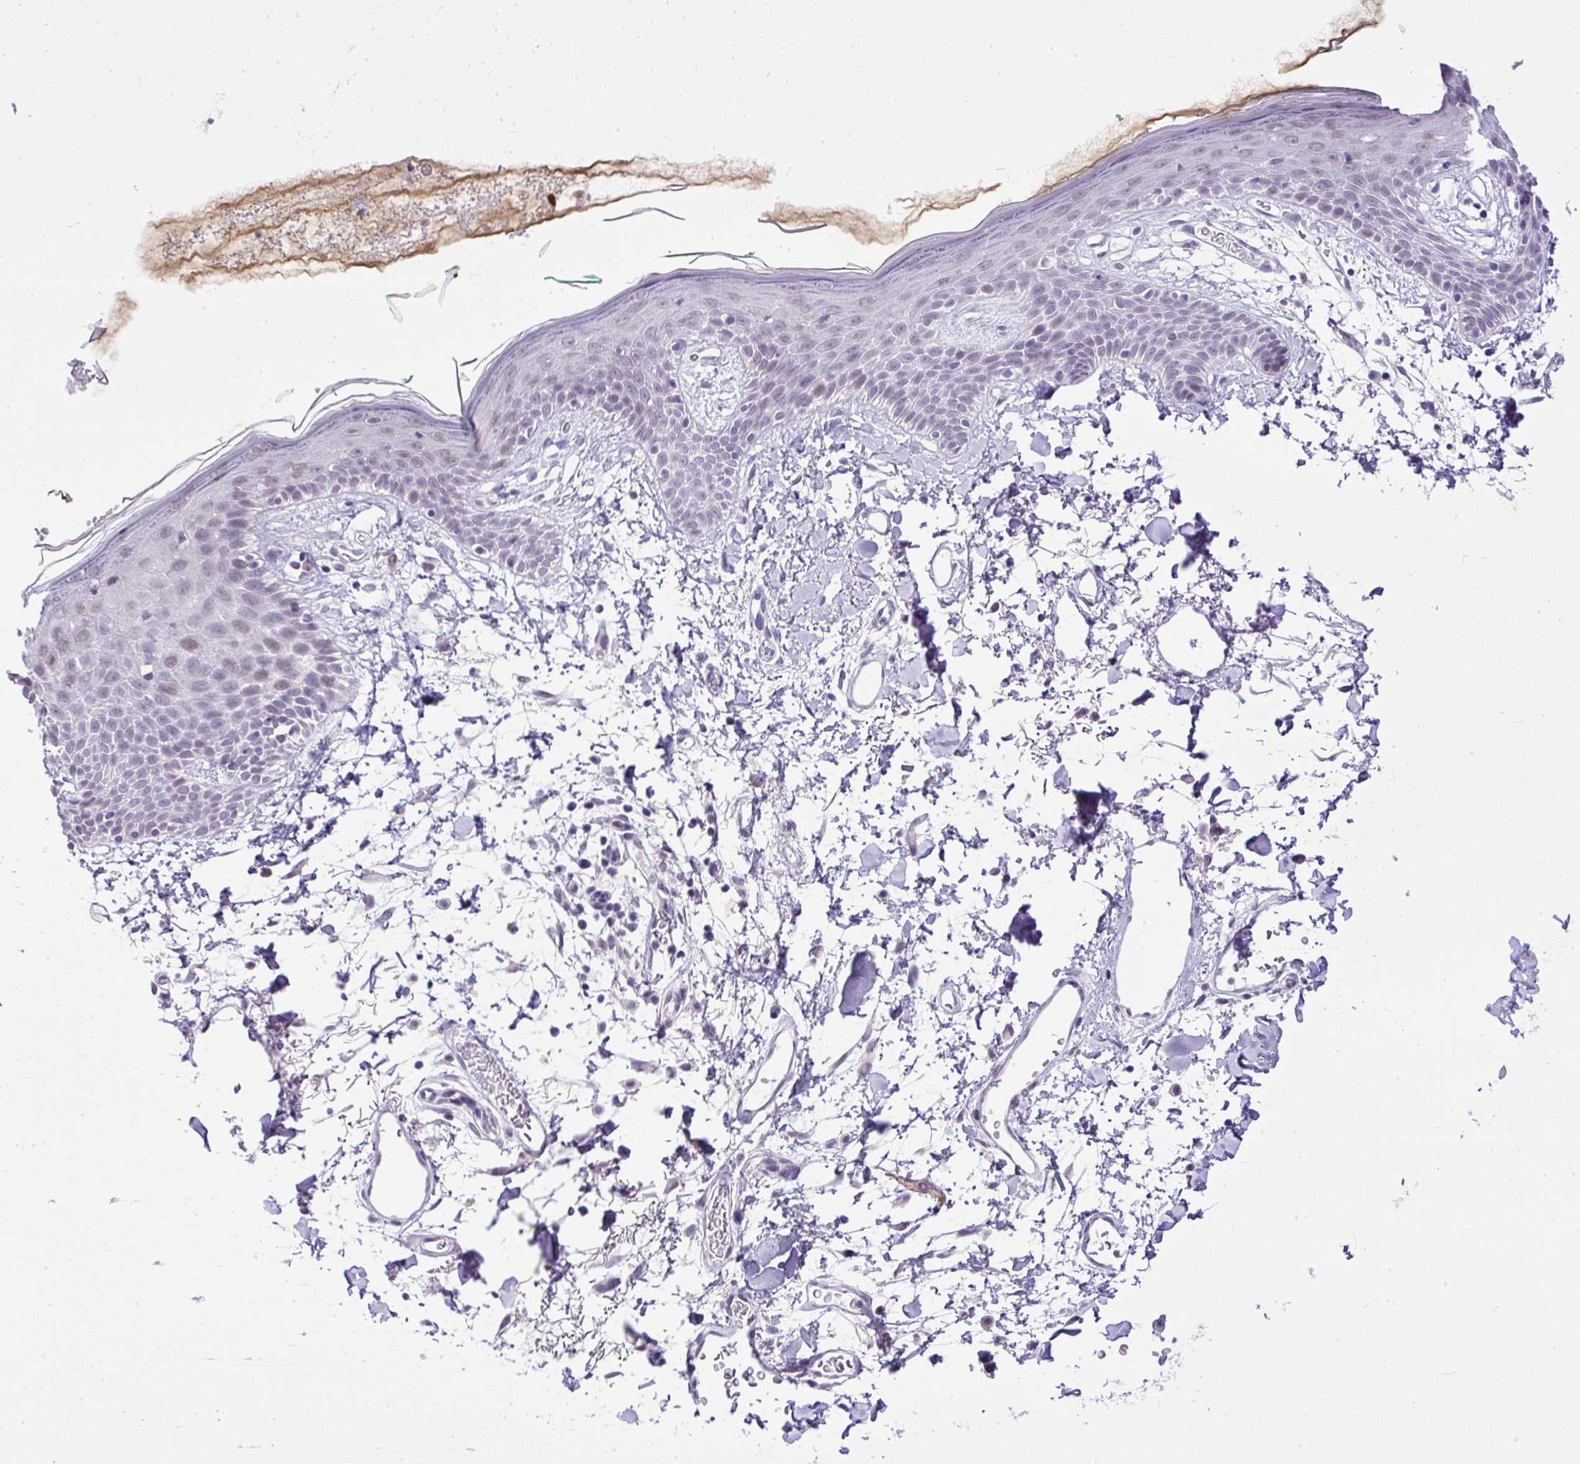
{"staining": {"intensity": "negative", "quantity": "none", "location": "none"}, "tissue": "skin", "cell_type": "Fibroblasts", "image_type": "normal", "snomed": [{"axis": "morphology", "description": "Normal tissue, NOS"}, {"axis": "topography", "description": "Skin"}], "caption": "High magnification brightfield microscopy of normal skin stained with DAB (3,3'-diaminobenzidine) (brown) and counterstained with hematoxylin (blue): fibroblasts show no significant staining. (Brightfield microscopy of DAB (3,3'-diaminobenzidine) immunohistochemistry at high magnification).", "gene": "WNT10B", "patient": {"sex": "male", "age": 79}}